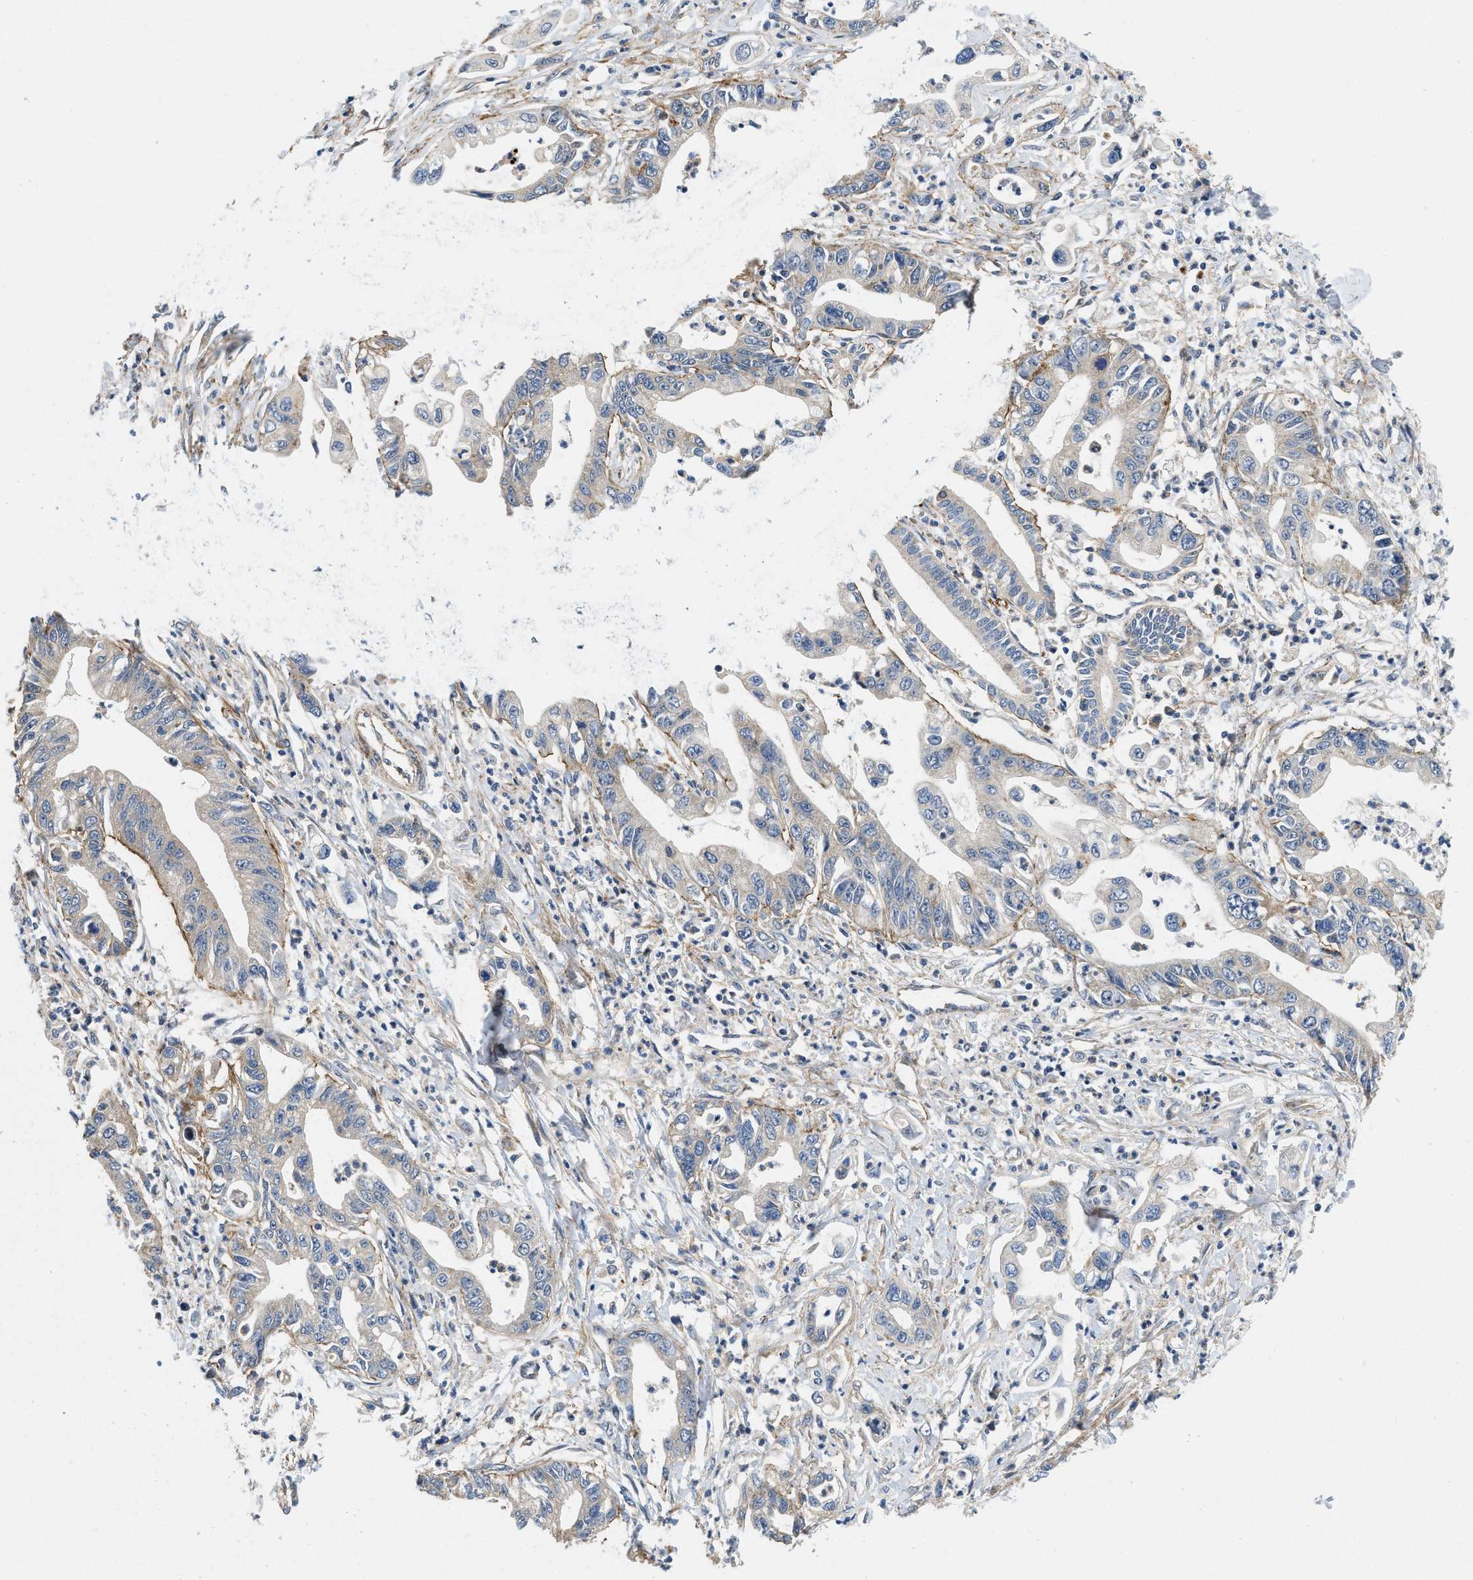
{"staining": {"intensity": "negative", "quantity": "none", "location": "none"}, "tissue": "pancreatic cancer", "cell_type": "Tumor cells", "image_type": "cancer", "snomed": [{"axis": "morphology", "description": "Adenocarcinoma, NOS"}, {"axis": "topography", "description": "Pancreas"}], "caption": "Immunohistochemistry (IHC) photomicrograph of human adenocarcinoma (pancreatic) stained for a protein (brown), which reveals no expression in tumor cells.", "gene": "ZNF599", "patient": {"sex": "male", "age": 56}}